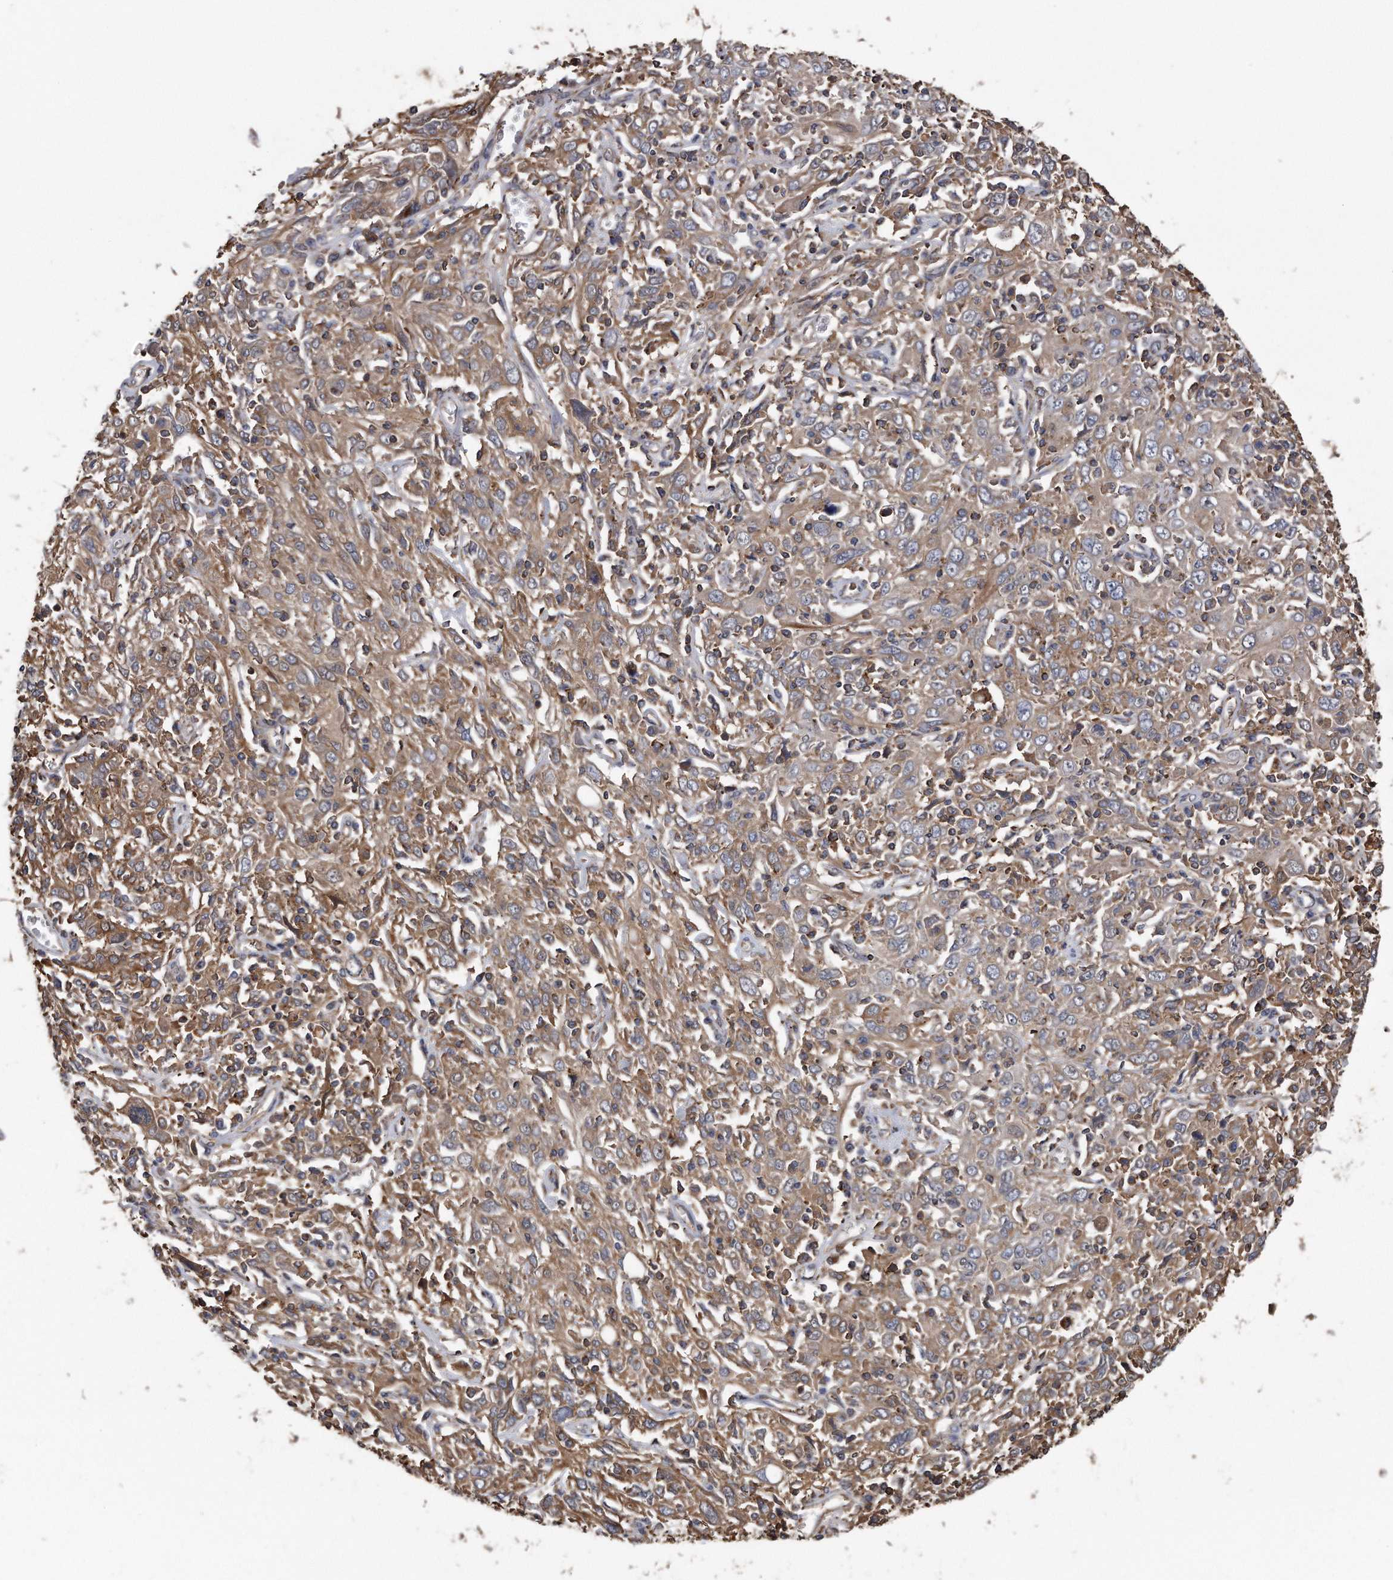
{"staining": {"intensity": "moderate", "quantity": ">75%", "location": "cytoplasmic/membranous"}, "tissue": "cervical cancer", "cell_type": "Tumor cells", "image_type": "cancer", "snomed": [{"axis": "morphology", "description": "Squamous cell carcinoma, NOS"}, {"axis": "topography", "description": "Cervix"}], "caption": "Immunohistochemistry (IHC) of cervical cancer (squamous cell carcinoma) demonstrates medium levels of moderate cytoplasmic/membranous staining in about >75% of tumor cells.", "gene": "KCND3", "patient": {"sex": "female", "age": 46}}